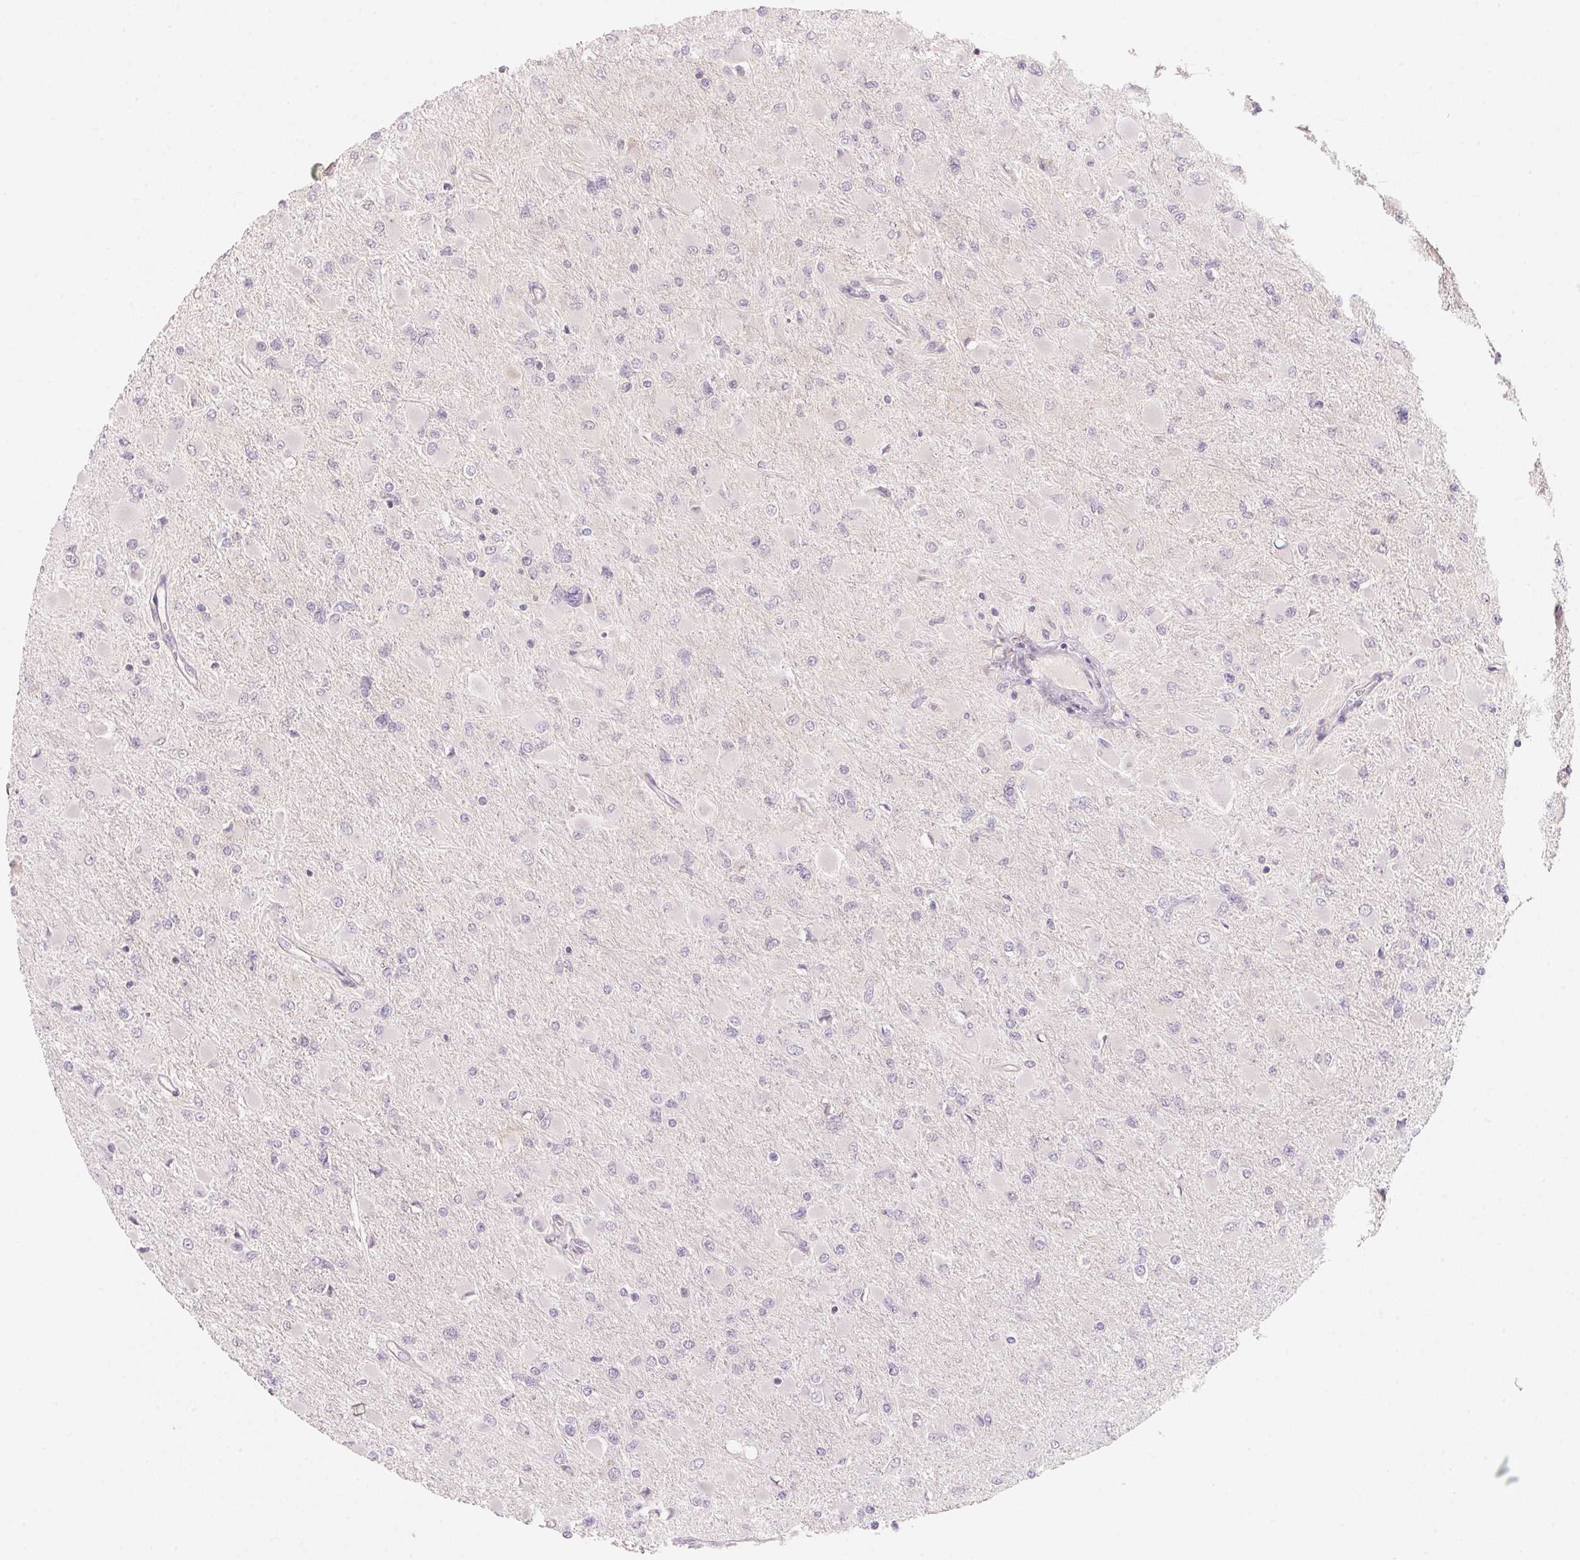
{"staining": {"intensity": "negative", "quantity": "none", "location": "none"}, "tissue": "glioma", "cell_type": "Tumor cells", "image_type": "cancer", "snomed": [{"axis": "morphology", "description": "Glioma, malignant, High grade"}, {"axis": "topography", "description": "Cerebral cortex"}], "caption": "Tumor cells are negative for protein expression in human high-grade glioma (malignant).", "gene": "ANKRD31", "patient": {"sex": "female", "age": 36}}